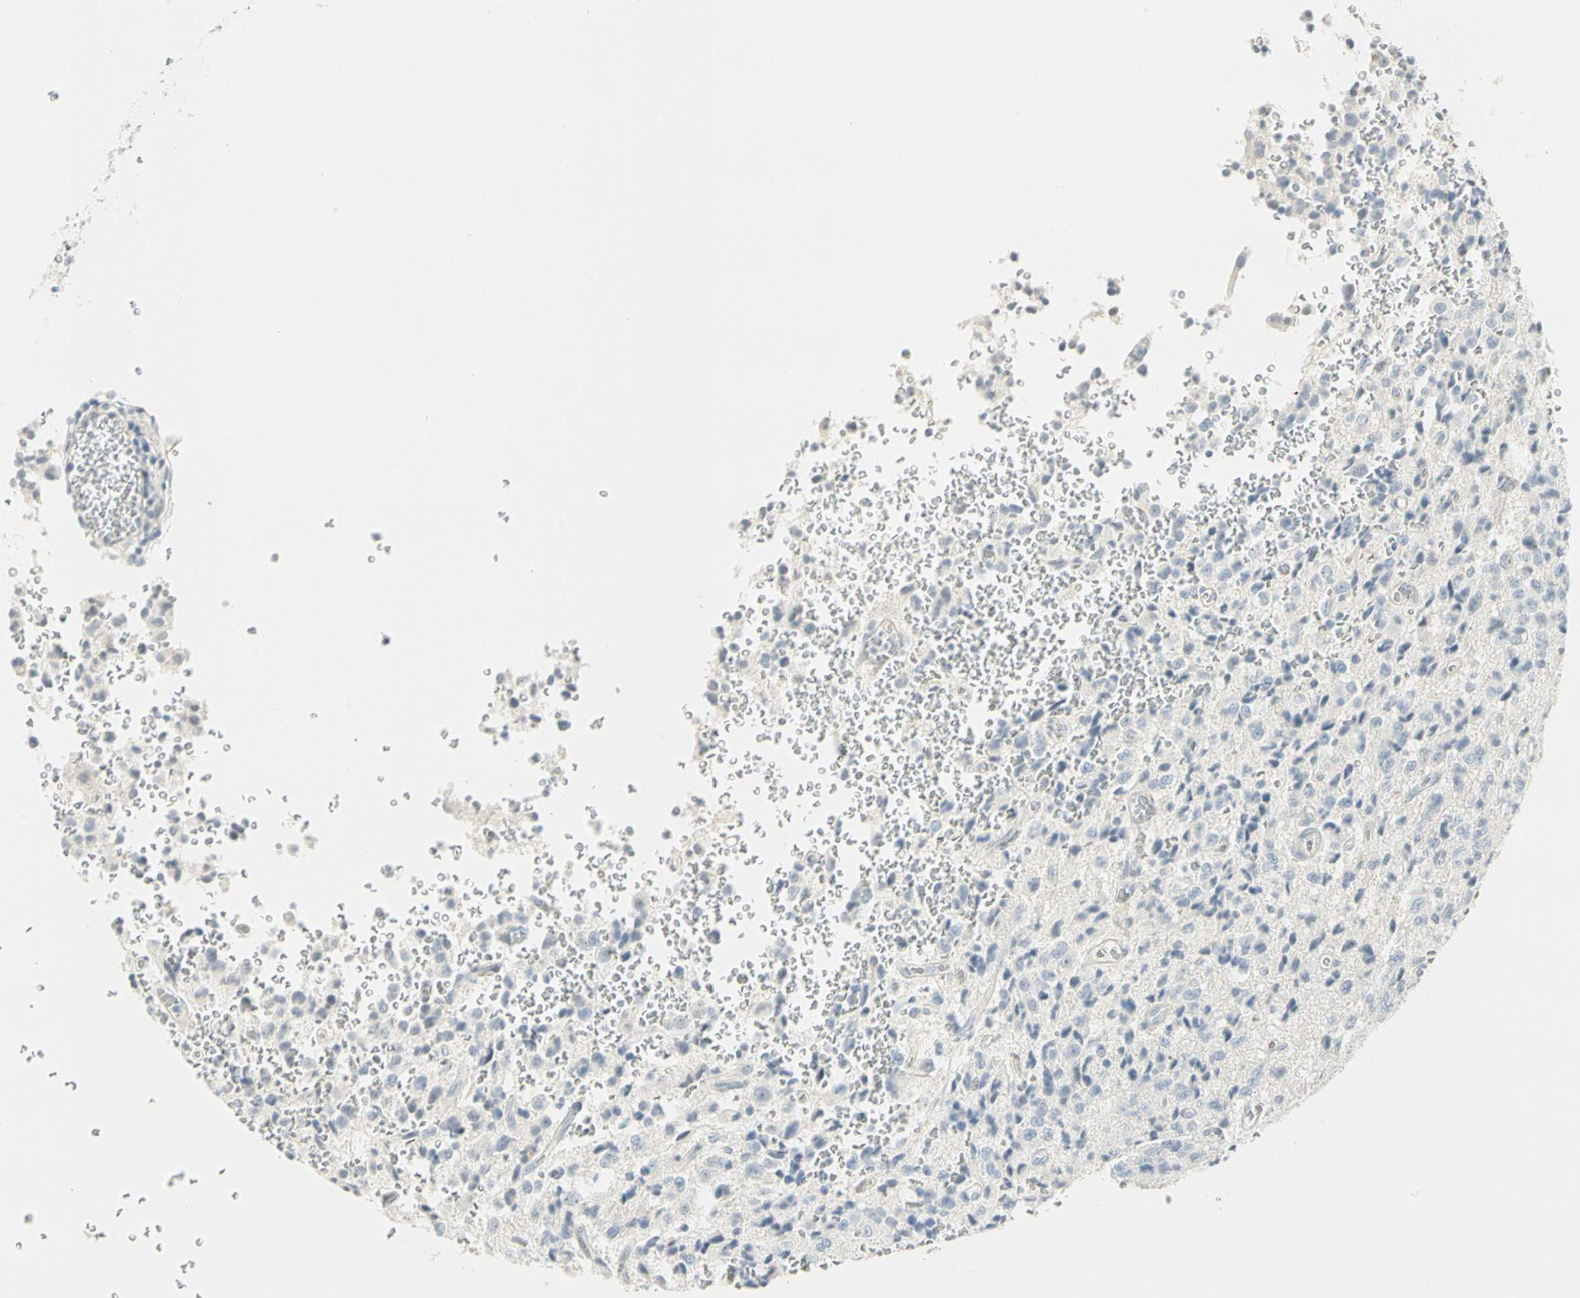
{"staining": {"intensity": "negative", "quantity": "none", "location": "none"}, "tissue": "glioma", "cell_type": "Tumor cells", "image_type": "cancer", "snomed": [{"axis": "morphology", "description": "Glioma, malignant, High grade"}, {"axis": "topography", "description": "pancreas cauda"}], "caption": "Tumor cells show no significant protein positivity in high-grade glioma (malignant). (Stains: DAB (3,3'-diaminobenzidine) immunohistochemistry (IHC) with hematoxylin counter stain, Microscopy: brightfield microscopy at high magnification).", "gene": "MLLT10", "patient": {"sex": "male", "age": 60}}